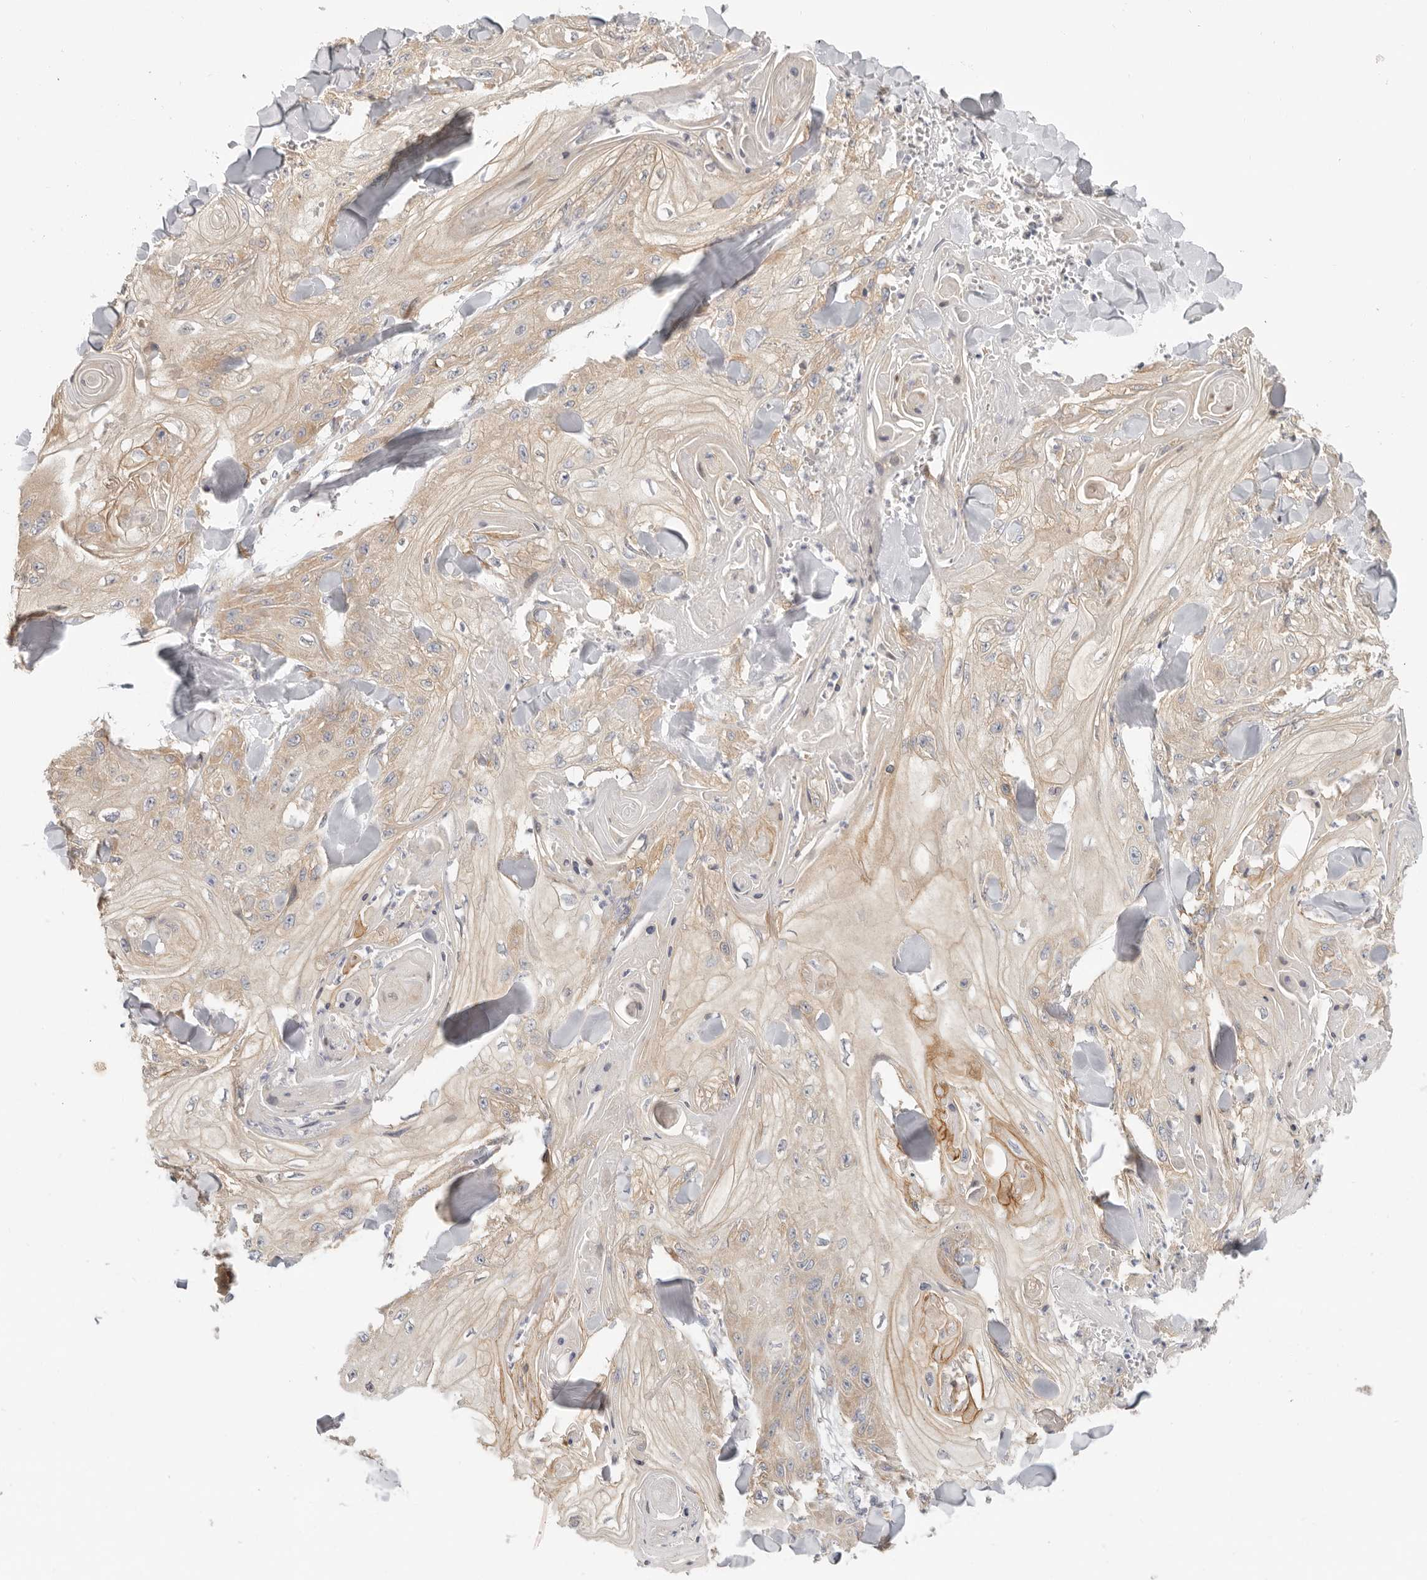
{"staining": {"intensity": "weak", "quantity": ">75%", "location": "cytoplasmic/membranous"}, "tissue": "skin cancer", "cell_type": "Tumor cells", "image_type": "cancer", "snomed": [{"axis": "morphology", "description": "Squamous cell carcinoma, NOS"}, {"axis": "topography", "description": "Skin"}], "caption": "Human skin cancer stained with a brown dye shows weak cytoplasmic/membranous positive expression in about >75% of tumor cells.", "gene": "ANXA9", "patient": {"sex": "male", "age": 74}}